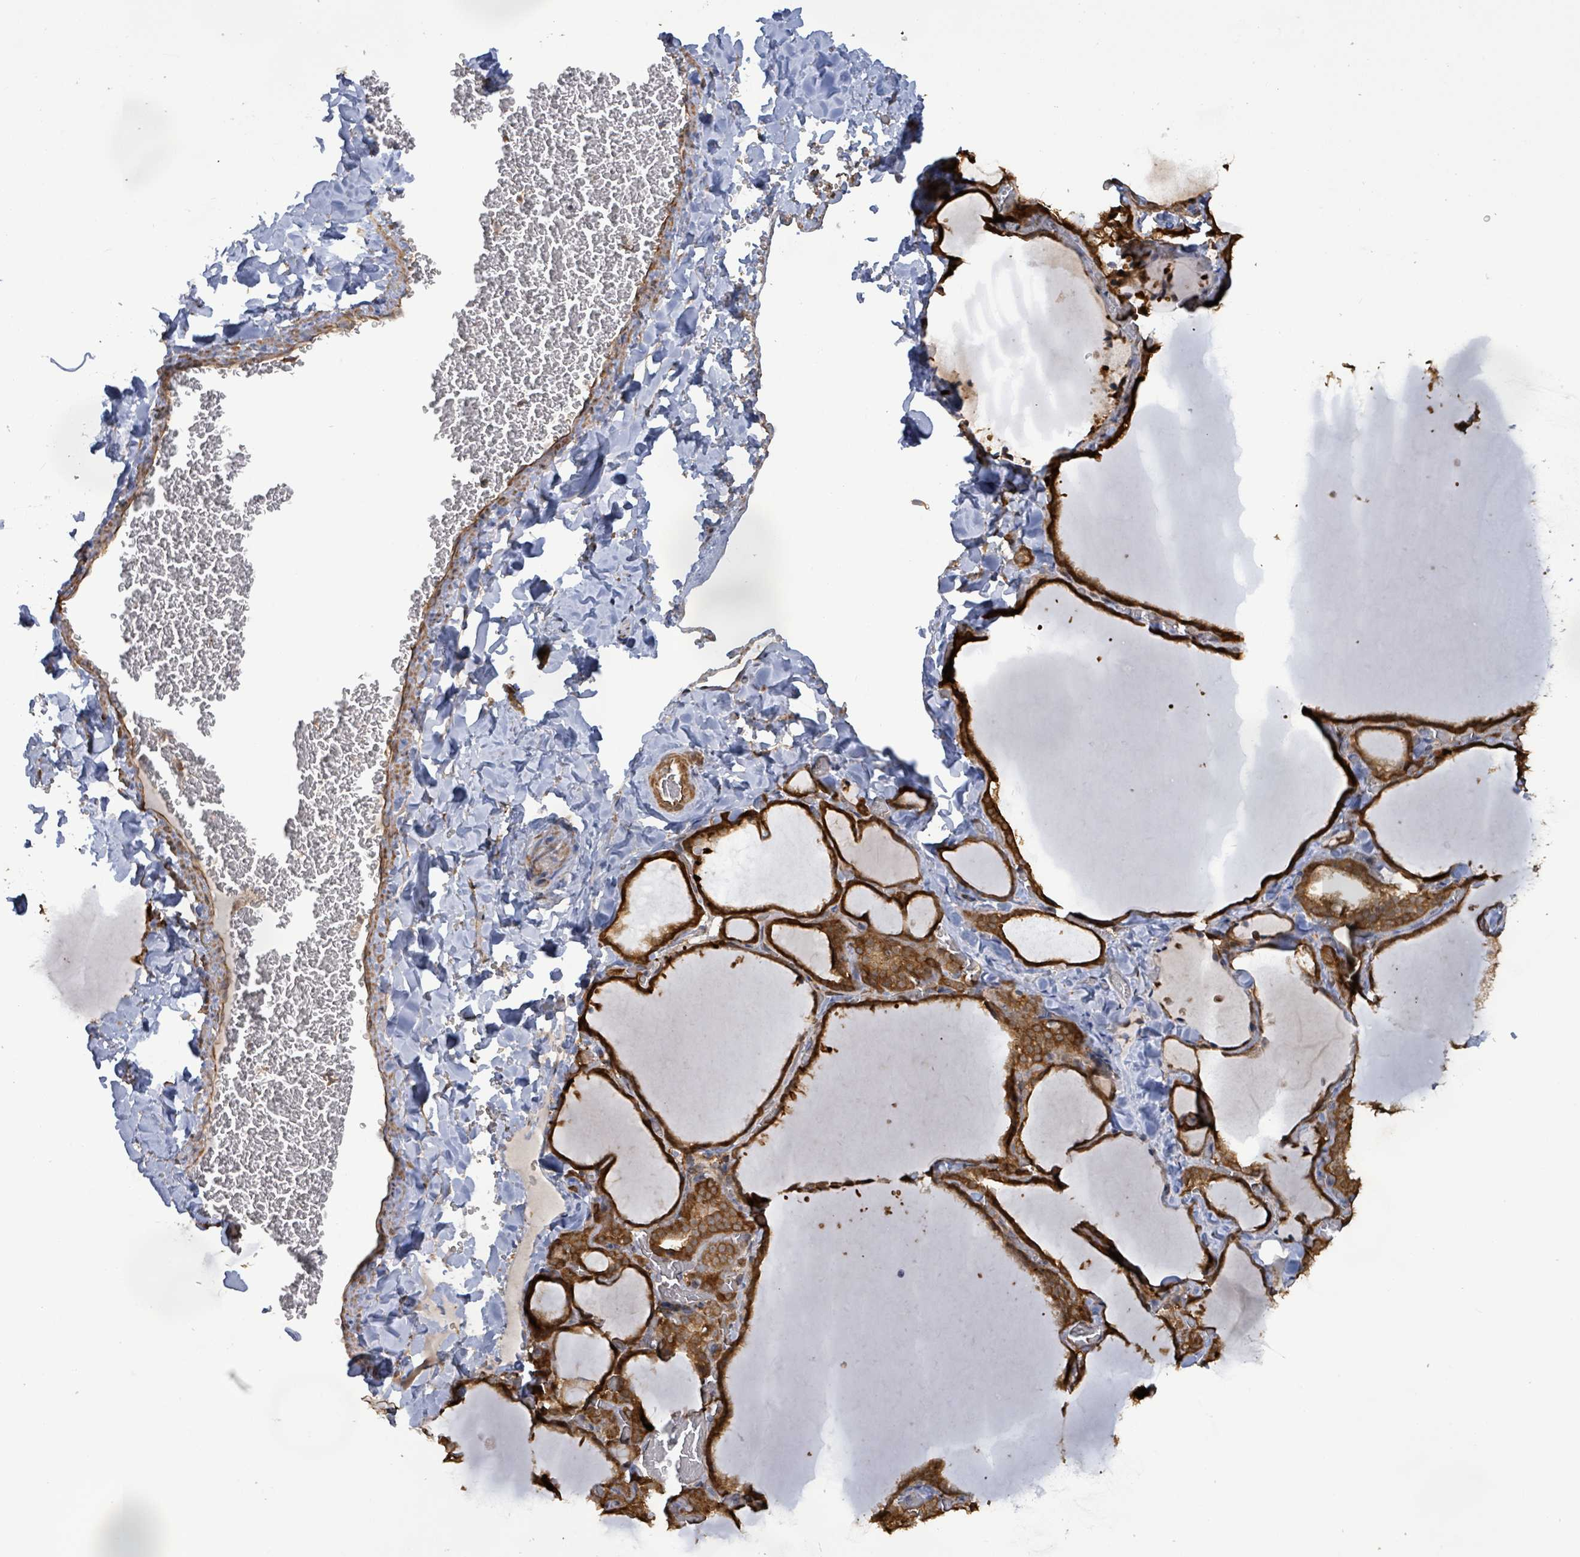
{"staining": {"intensity": "strong", "quantity": ">75%", "location": "cytoplasmic/membranous"}, "tissue": "thyroid gland", "cell_type": "Glandular cells", "image_type": "normal", "snomed": [{"axis": "morphology", "description": "Normal tissue, NOS"}, {"axis": "topography", "description": "Thyroid gland"}], "caption": "Thyroid gland stained with a brown dye displays strong cytoplasmic/membranous positive positivity in about >75% of glandular cells.", "gene": "KBTBD11", "patient": {"sex": "female", "age": 22}}